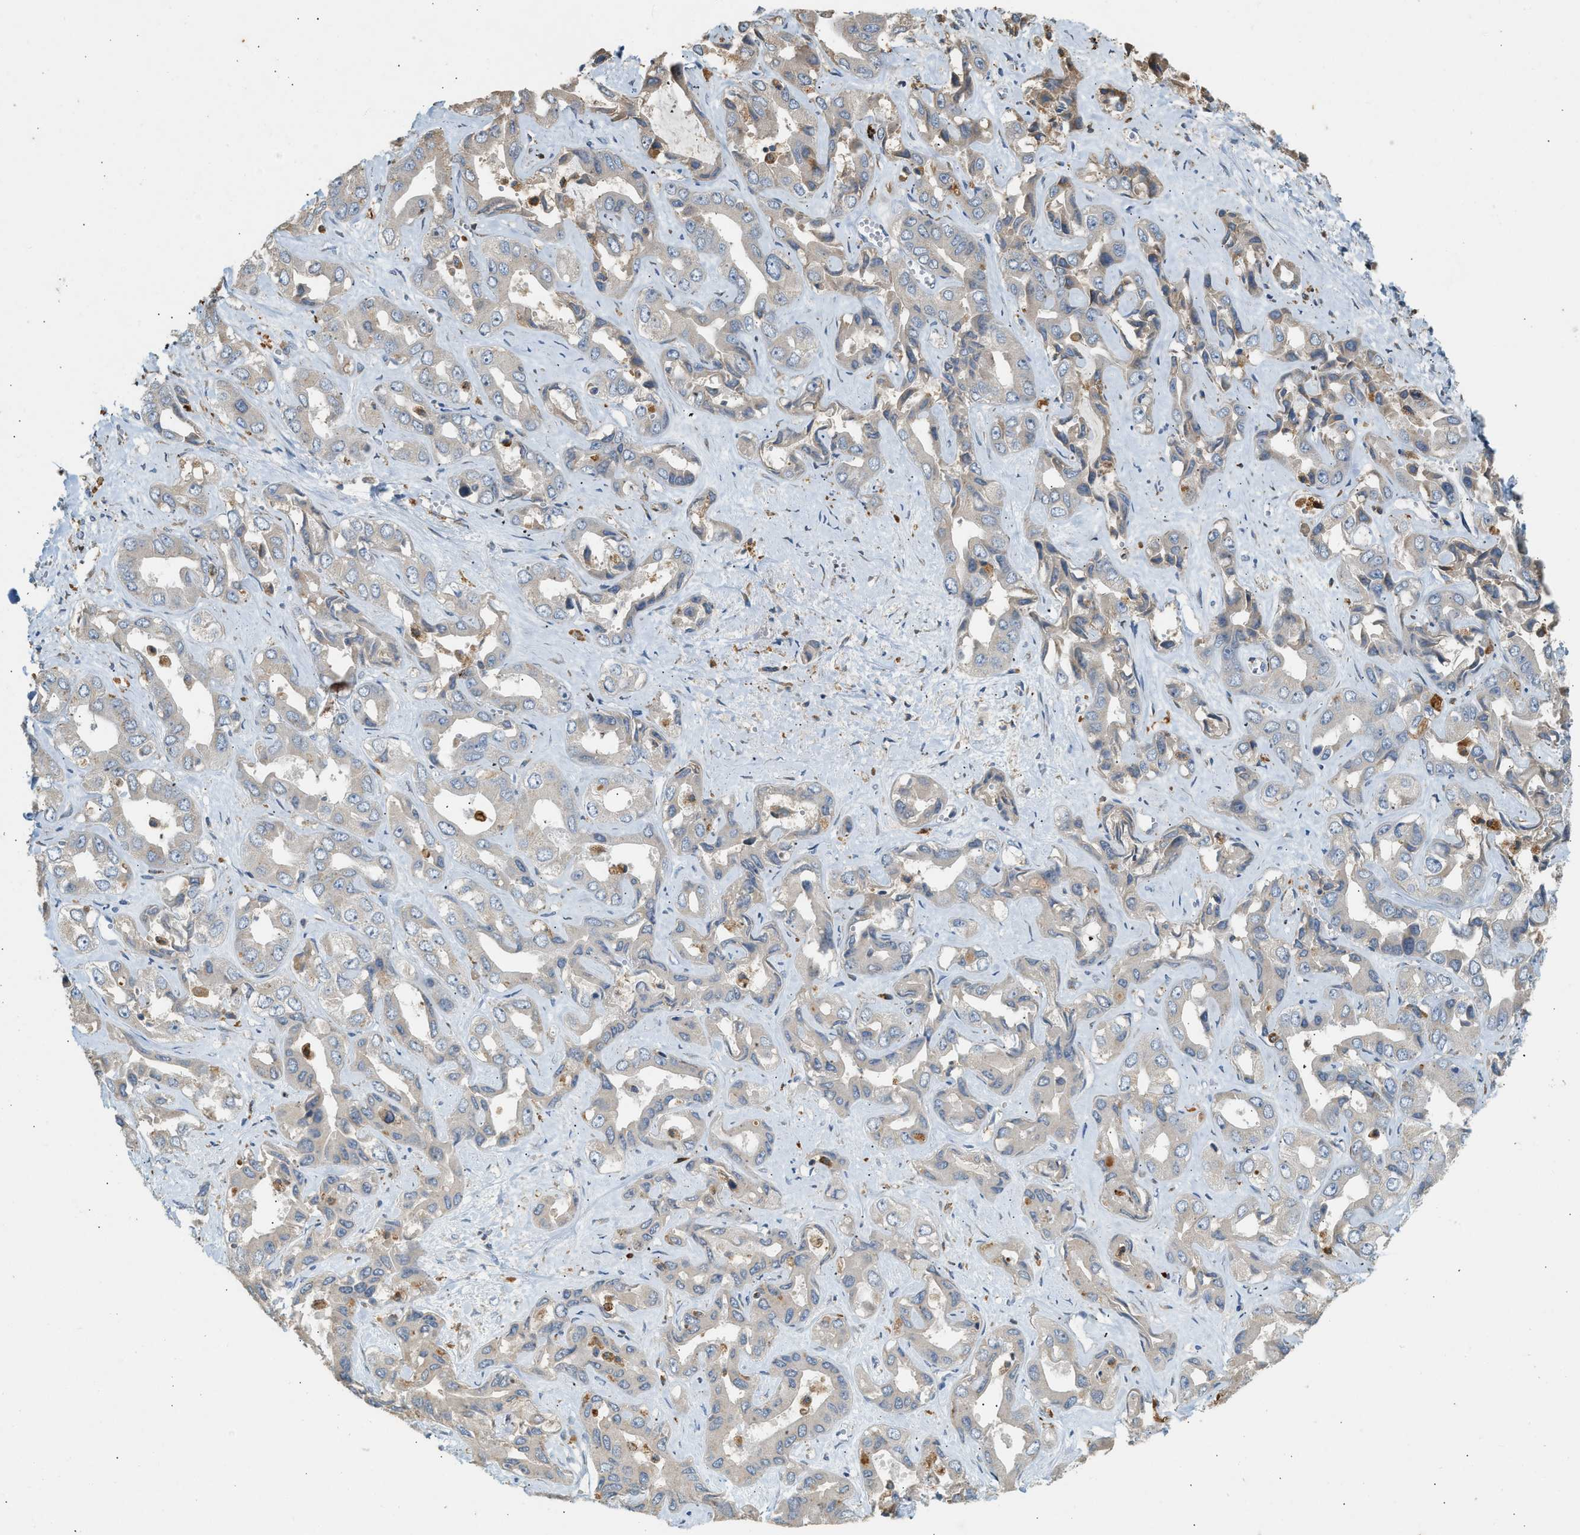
{"staining": {"intensity": "weak", "quantity": "25%-75%", "location": "cytoplasmic/membranous"}, "tissue": "liver cancer", "cell_type": "Tumor cells", "image_type": "cancer", "snomed": [{"axis": "morphology", "description": "Cholangiocarcinoma"}, {"axis": "topography", "description": "Liver"}], "caption": "Tumor cells demonstrate low levels of weak cytoplasmic/membranous staining in approximately 25%-75% of cells in human liver cancer (cholangiocarcinoma).", "gene": "CTSB", "patient": {"sex": "female", "age": 52}}